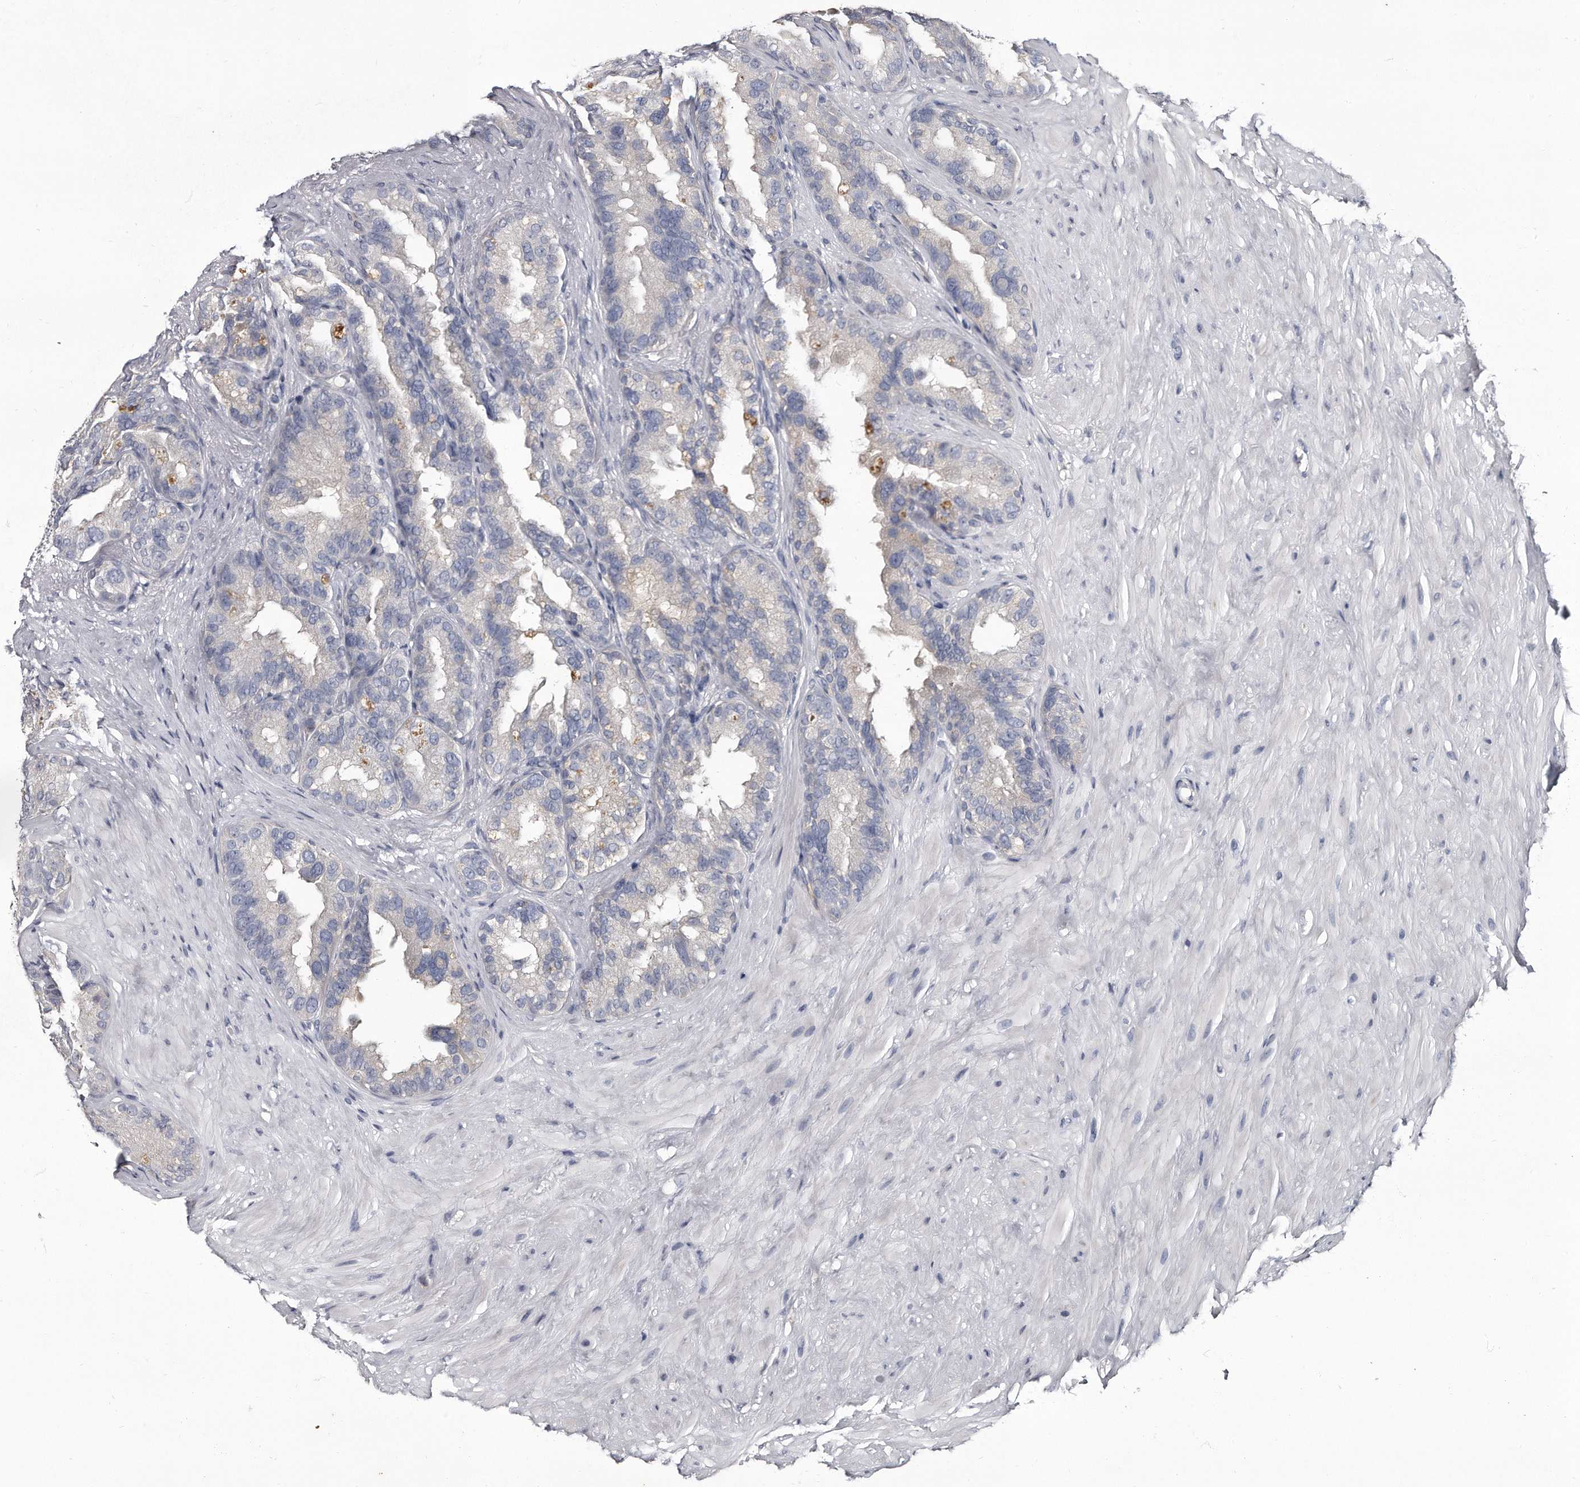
{"staining": {"intensity": "negative", "quantity": "none", "location": "none"}, "tissue": "seminal vesicle", "cell_type": "Glandular cells", "image_type": "normal", "snomed": [{"axis": "morphology", "description": "Normal tissue, NOS"}, {"axis": "topography", "description": "Seminal veicle"}], "caption": "This is a photomicrograph of immunohistochemistry staining of normal seminal vesicle, which shows no staining in glandular cells. (DAB (3,3'-diaminobenzidine) immunohistochemistry, high magnification).", "gene": "GAPVD1", "patient": {"sex": "male", "age": 80}}